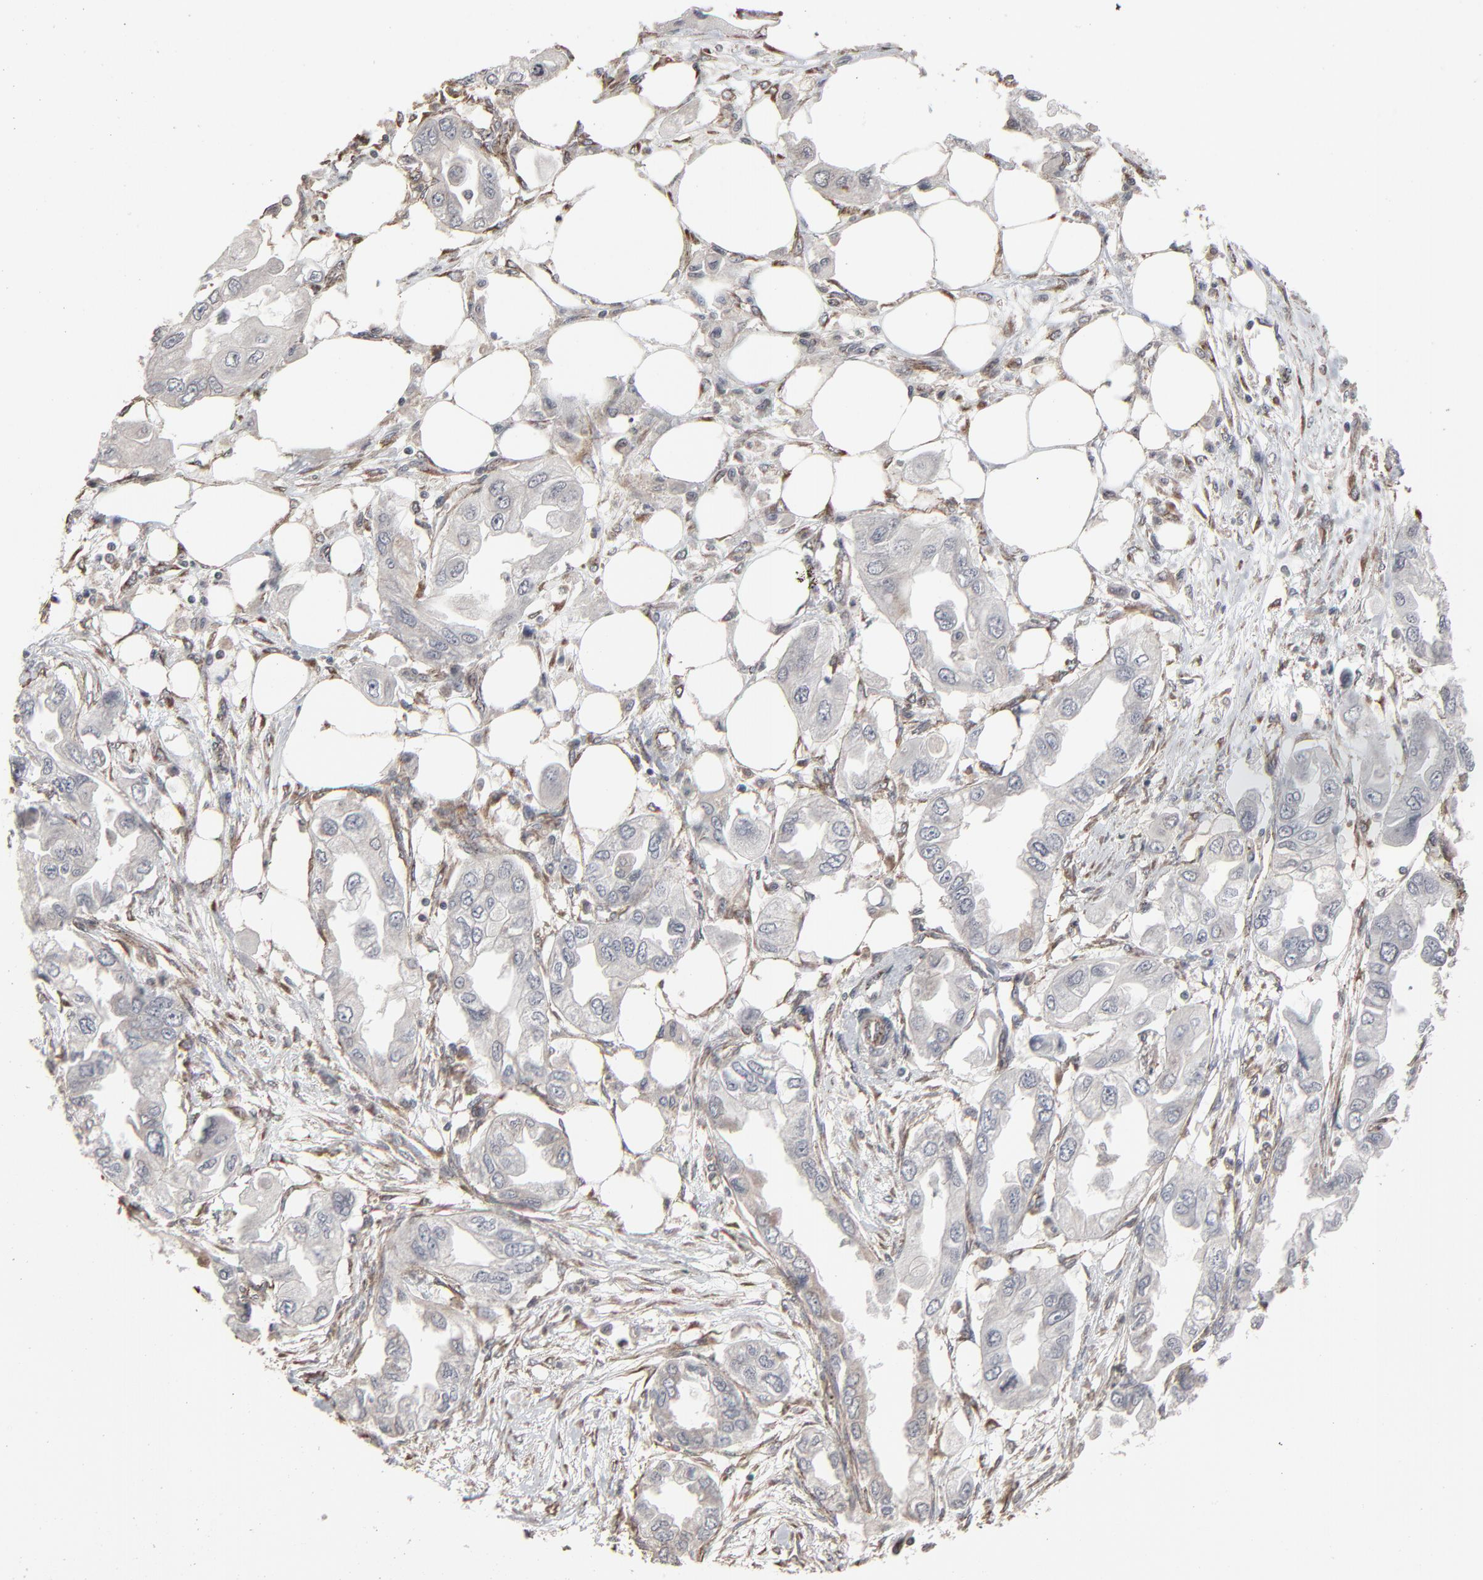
{"staining": {"intensity": "weak", "quantity": "<25%", "location": "cytoplasmic/membranous"}, "tissue": "endometrial cancer", "cell_type": "Tumor cells", "image_type": "cancer", "snomed": [{"axis": "morphology", "description": "Adenocarcinoma, NOS"}, {"axis": "topography", "description": "Endometrium"}], "caption": "DAB immunohistochemical staining of human adenocarcinoma (endometrial) shows no significant expression in tumor cells.", "gene": "CTNND1", "patient": {"sex": "female", "age": 67}}